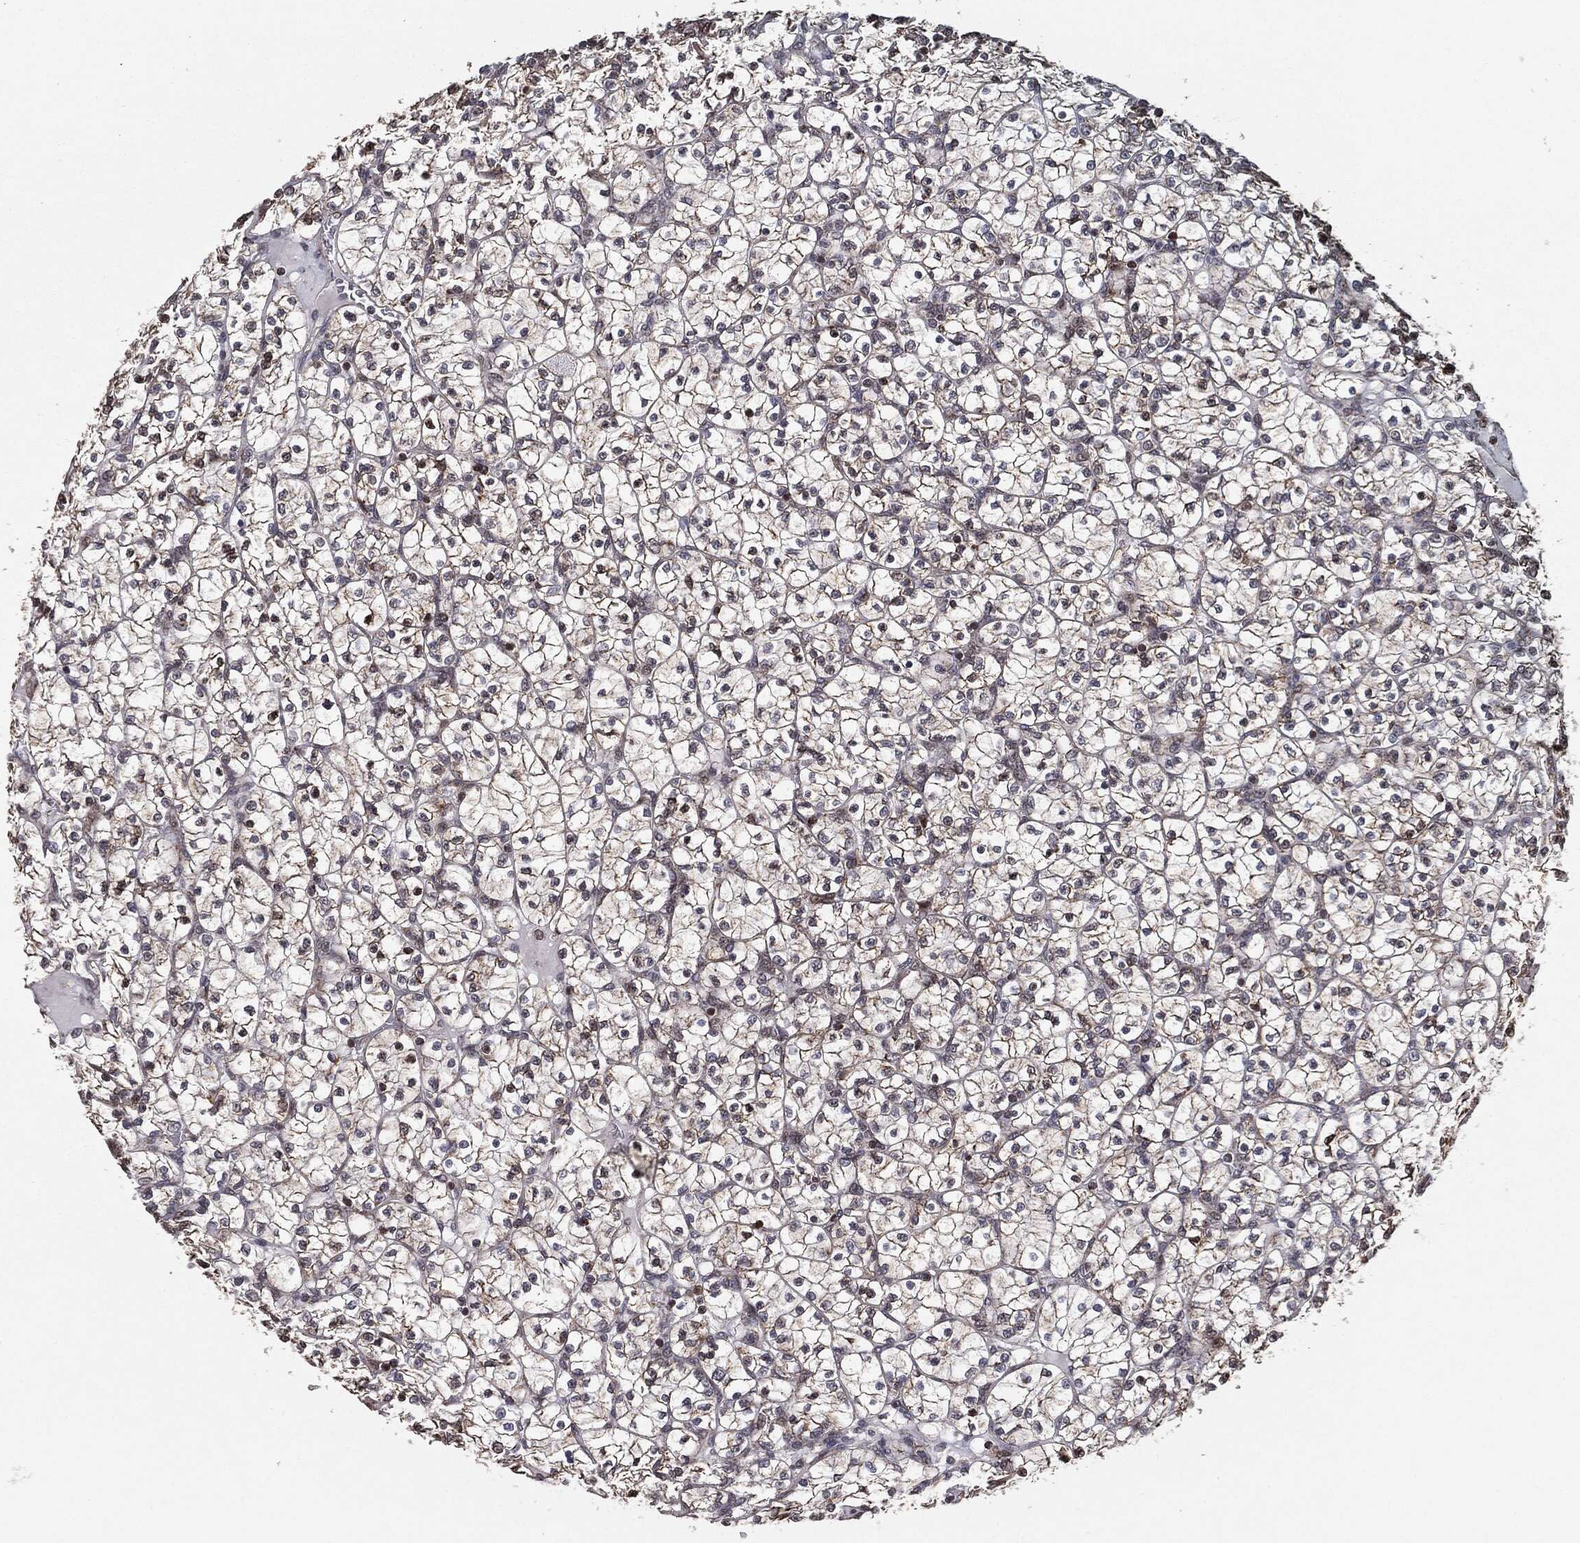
{"staining": {"intensity": "moderate", "quantity": "<25%", "location": "nuclear"}, "tissue": "renal cancer", "cell_type": "Tumor cells", "image_type": "cancer", "snomed": [{"axis": "morphology", "description": "Adenocarcinoma, NOS"}, {"axis": "topography", "description": "Kidney"}], "caption": "DAB immunohistochemical staining of human renal cancer reveals moderate nuclear protein staining in approximately <25% of tumor cells. Nuclei are stained in blue.", "gene": "CHCHD2", "patient": {"sex": "female", "age": 89}}